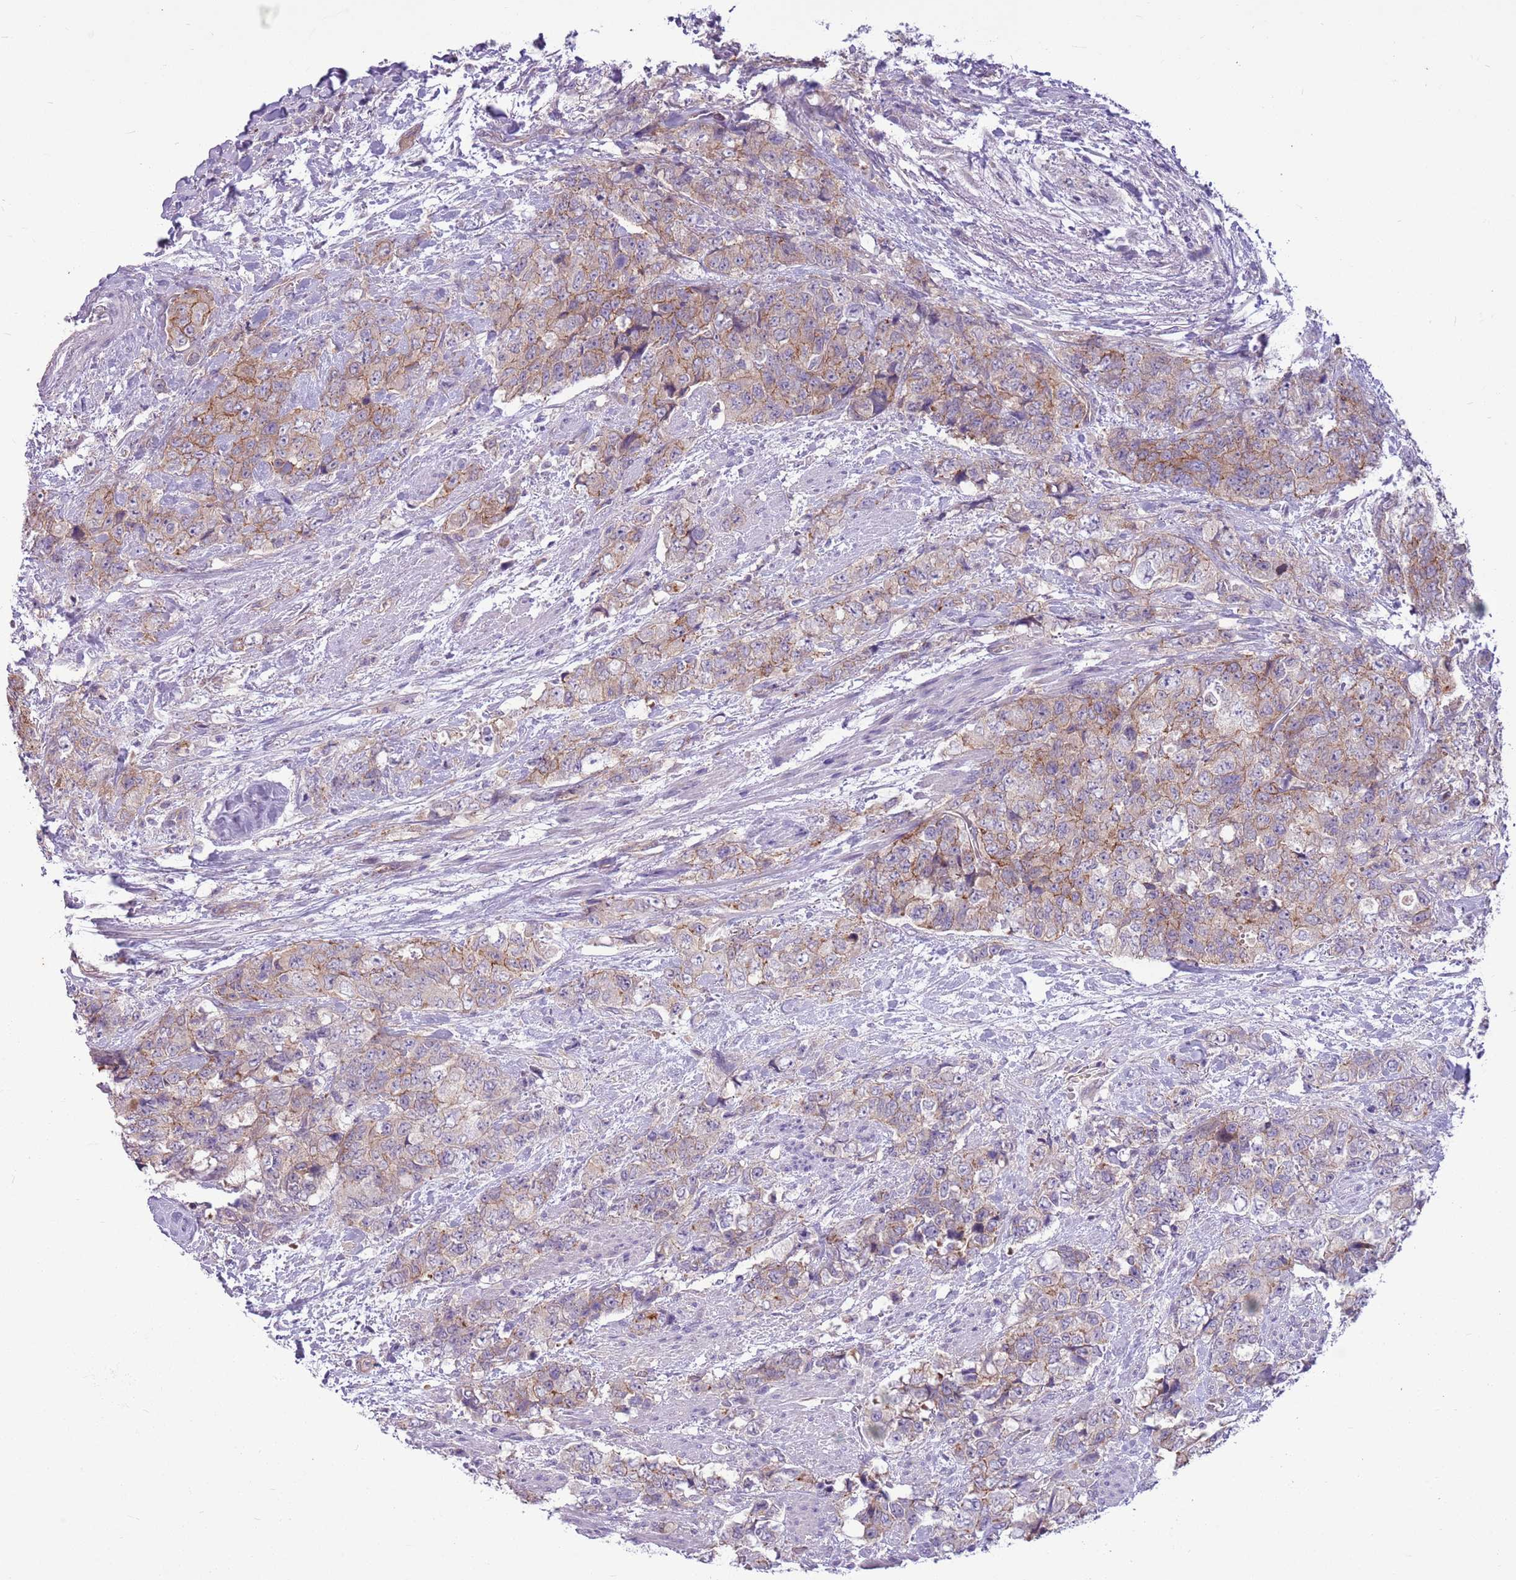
{"staining": {"intensity": "moderate", "quantity": "25%-75%", "location": "cytoplasmic/membranous"}, "tissue": "urothelial cancer", "cell_type": "Tumor cells", "image_type": "cancer", "snomed": [{"axis": "morphology", "description": "Urothelial carcinoma, High grade"}, {"axis": "topography", "description": "Urinary bladder"}], "caption": "Immunohistochemical staining of urothelial carcinoma (high-grade) exhibits medium levels of moderate cytoplasmic/membranous positivity in approximately 25%-75% of tumor cells.", "gene": "PARP8", "patient": {"sex": "female", "age": 78}}